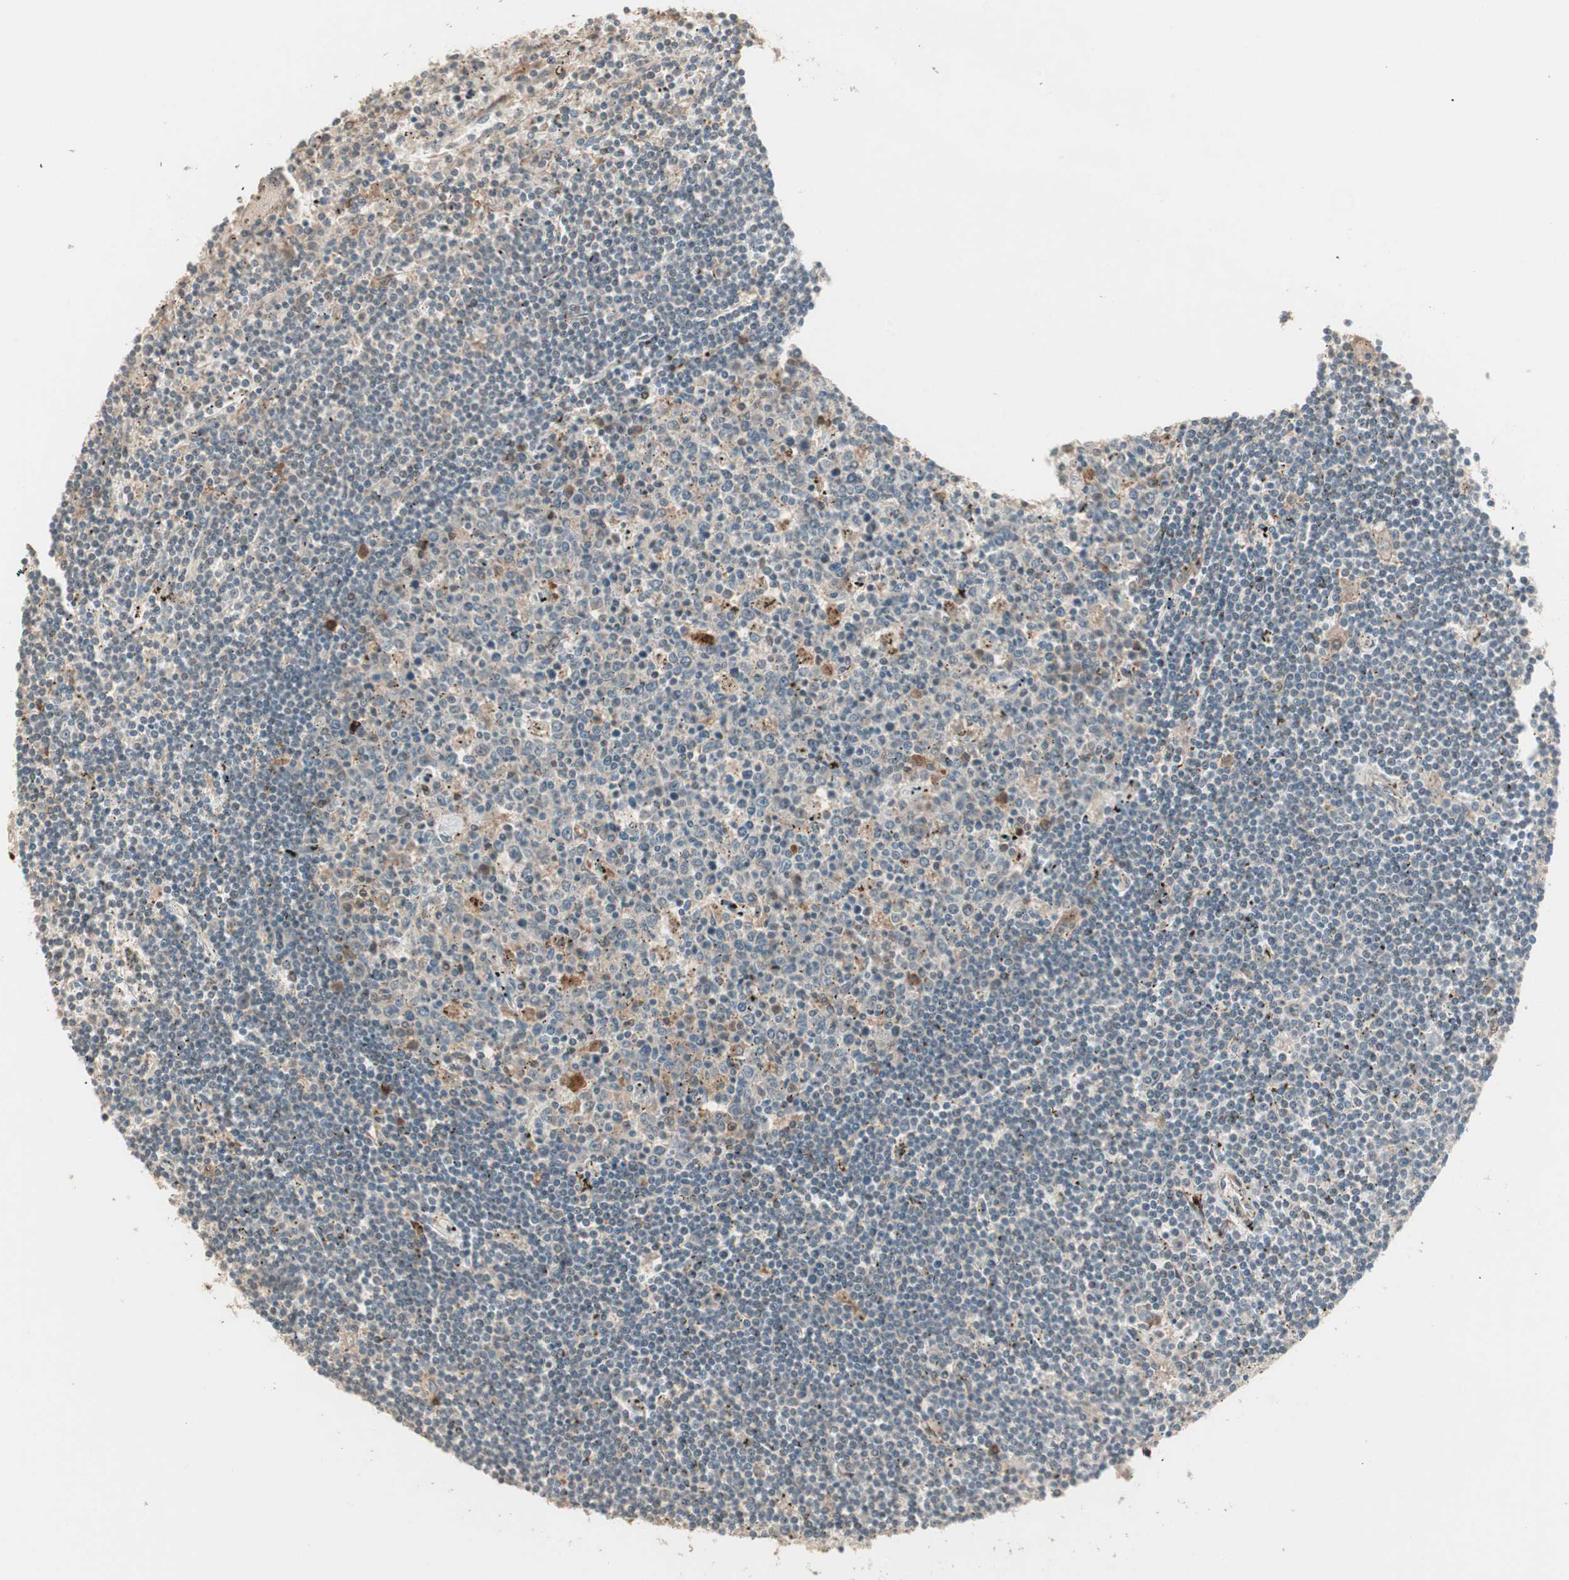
{"staining": {"intensity": "weak", "quantity": "25%-75%", "location": "cytoplasmic/membranous"}, "tissue": "lymphoma", "cell_type": "Tumor cells", "image_type": "cancer", "snomed": [{"axis": "morphology", "description": "Malignant lymphoma, non-Hodgkin's type, Low grade"}, {"axis": "topography", "description": "Spleen"}], "caption": "DAB (3,3'-diaminobenzidine) immunohistochemical staining of malignant lymphoma, non-Hodgkin's type (low-grade) exhibits weak cytoplasmic/membranous protein staining in approximately 25%-75% of tumor cells.", "gene": "ZSCAN31", "patient": {"sex": "male", "age": 76}}